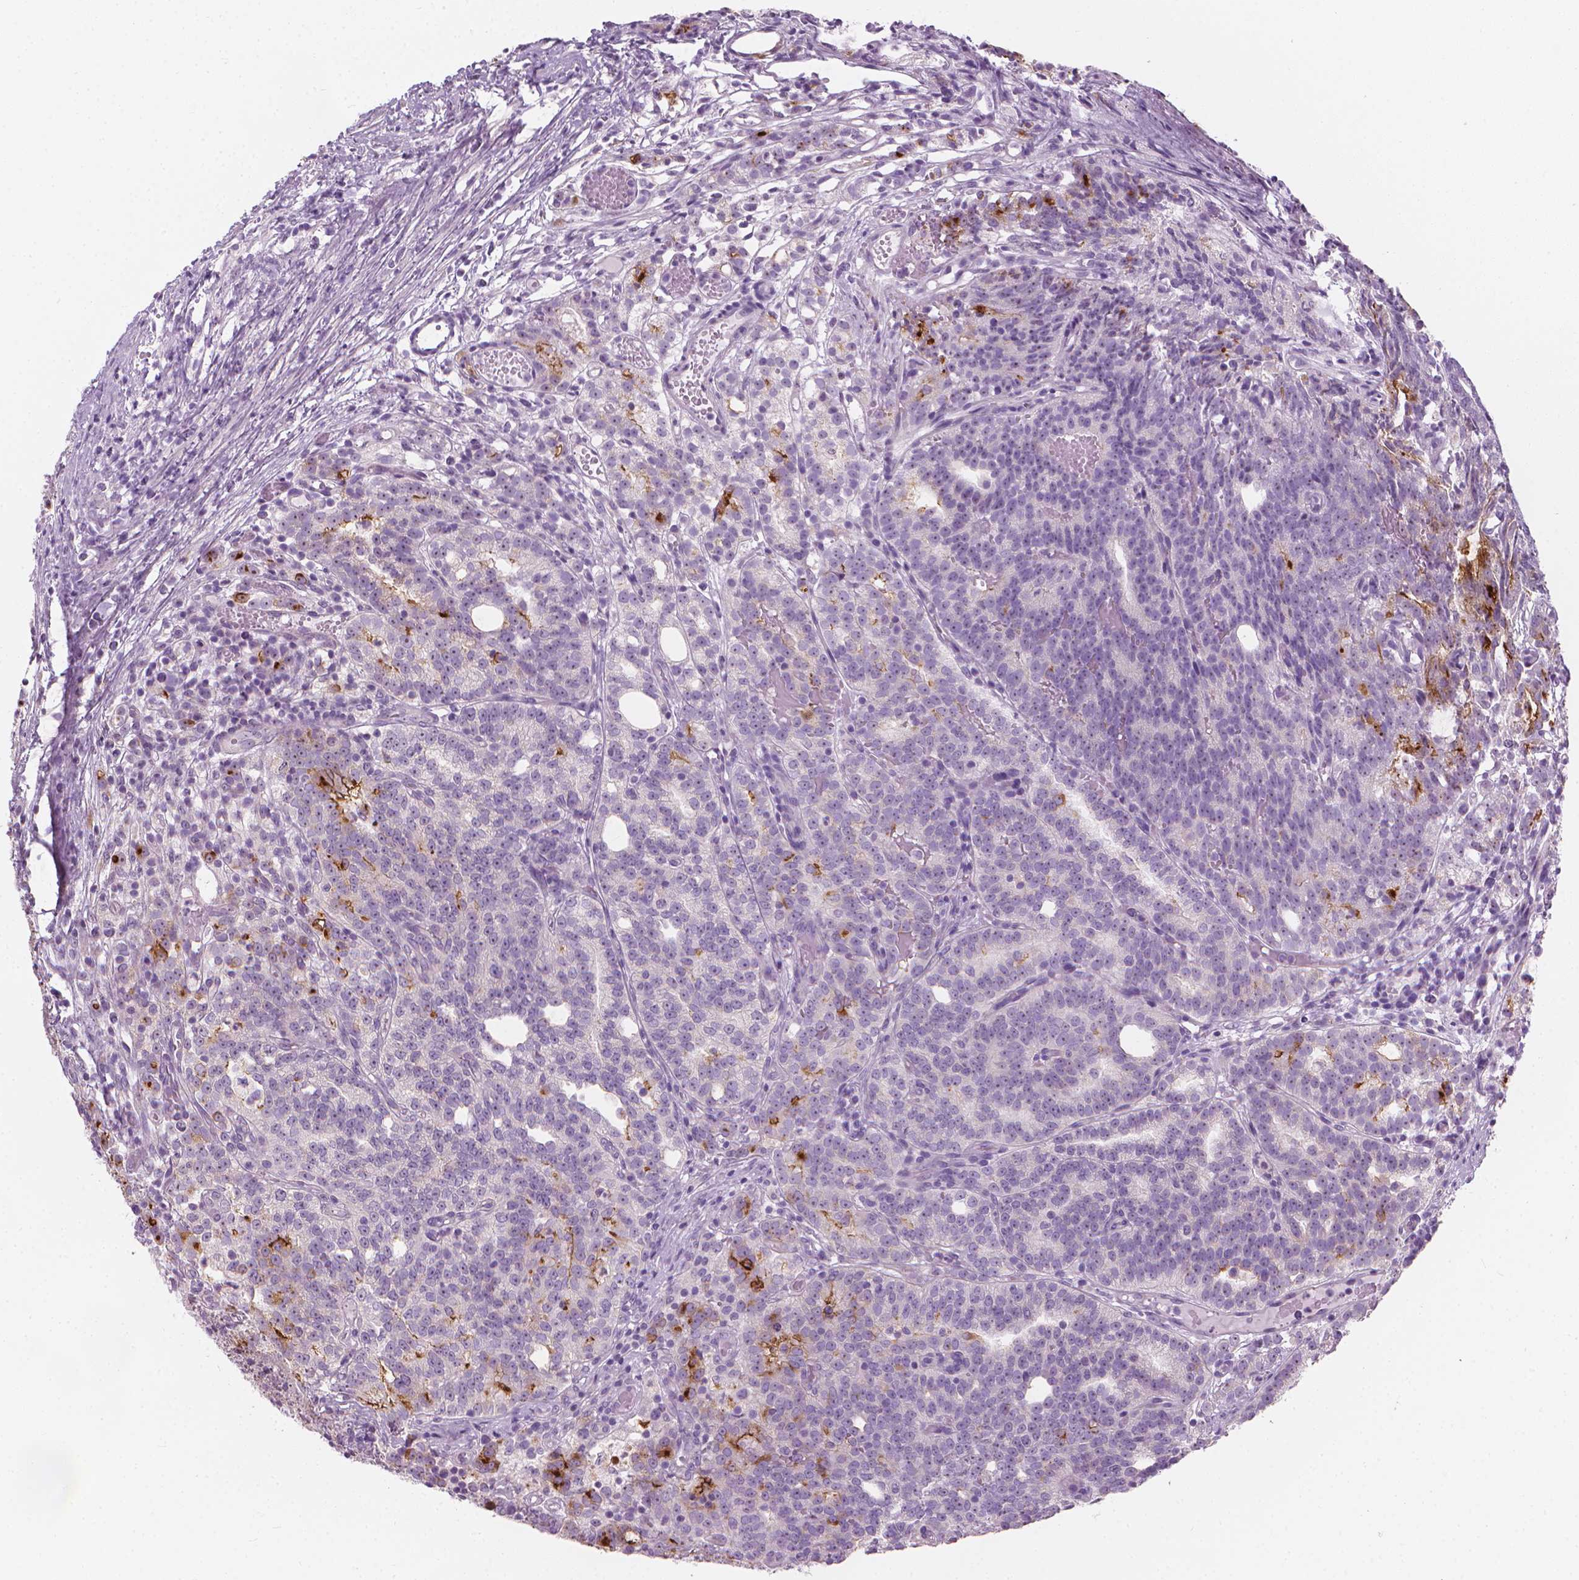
{"staining": {"intensity": "negative", "quantity": "none", "location": "none"}, "tissue": "prostate cancer", "cell_type": "Tumor cells", "image_type": "cancer", "snomed": [{"axis": "morphology", "description": "Adenocarcinoma, High grade"}, {"axis": "topography", "description": "Prostate"}], "caption": "IHC of prostate adenocarcinoma (high-grade) demonstrates no staining in tumor cells.", "gene": "GPRC5A", "patient": {"sex": "male", "age": 53}}